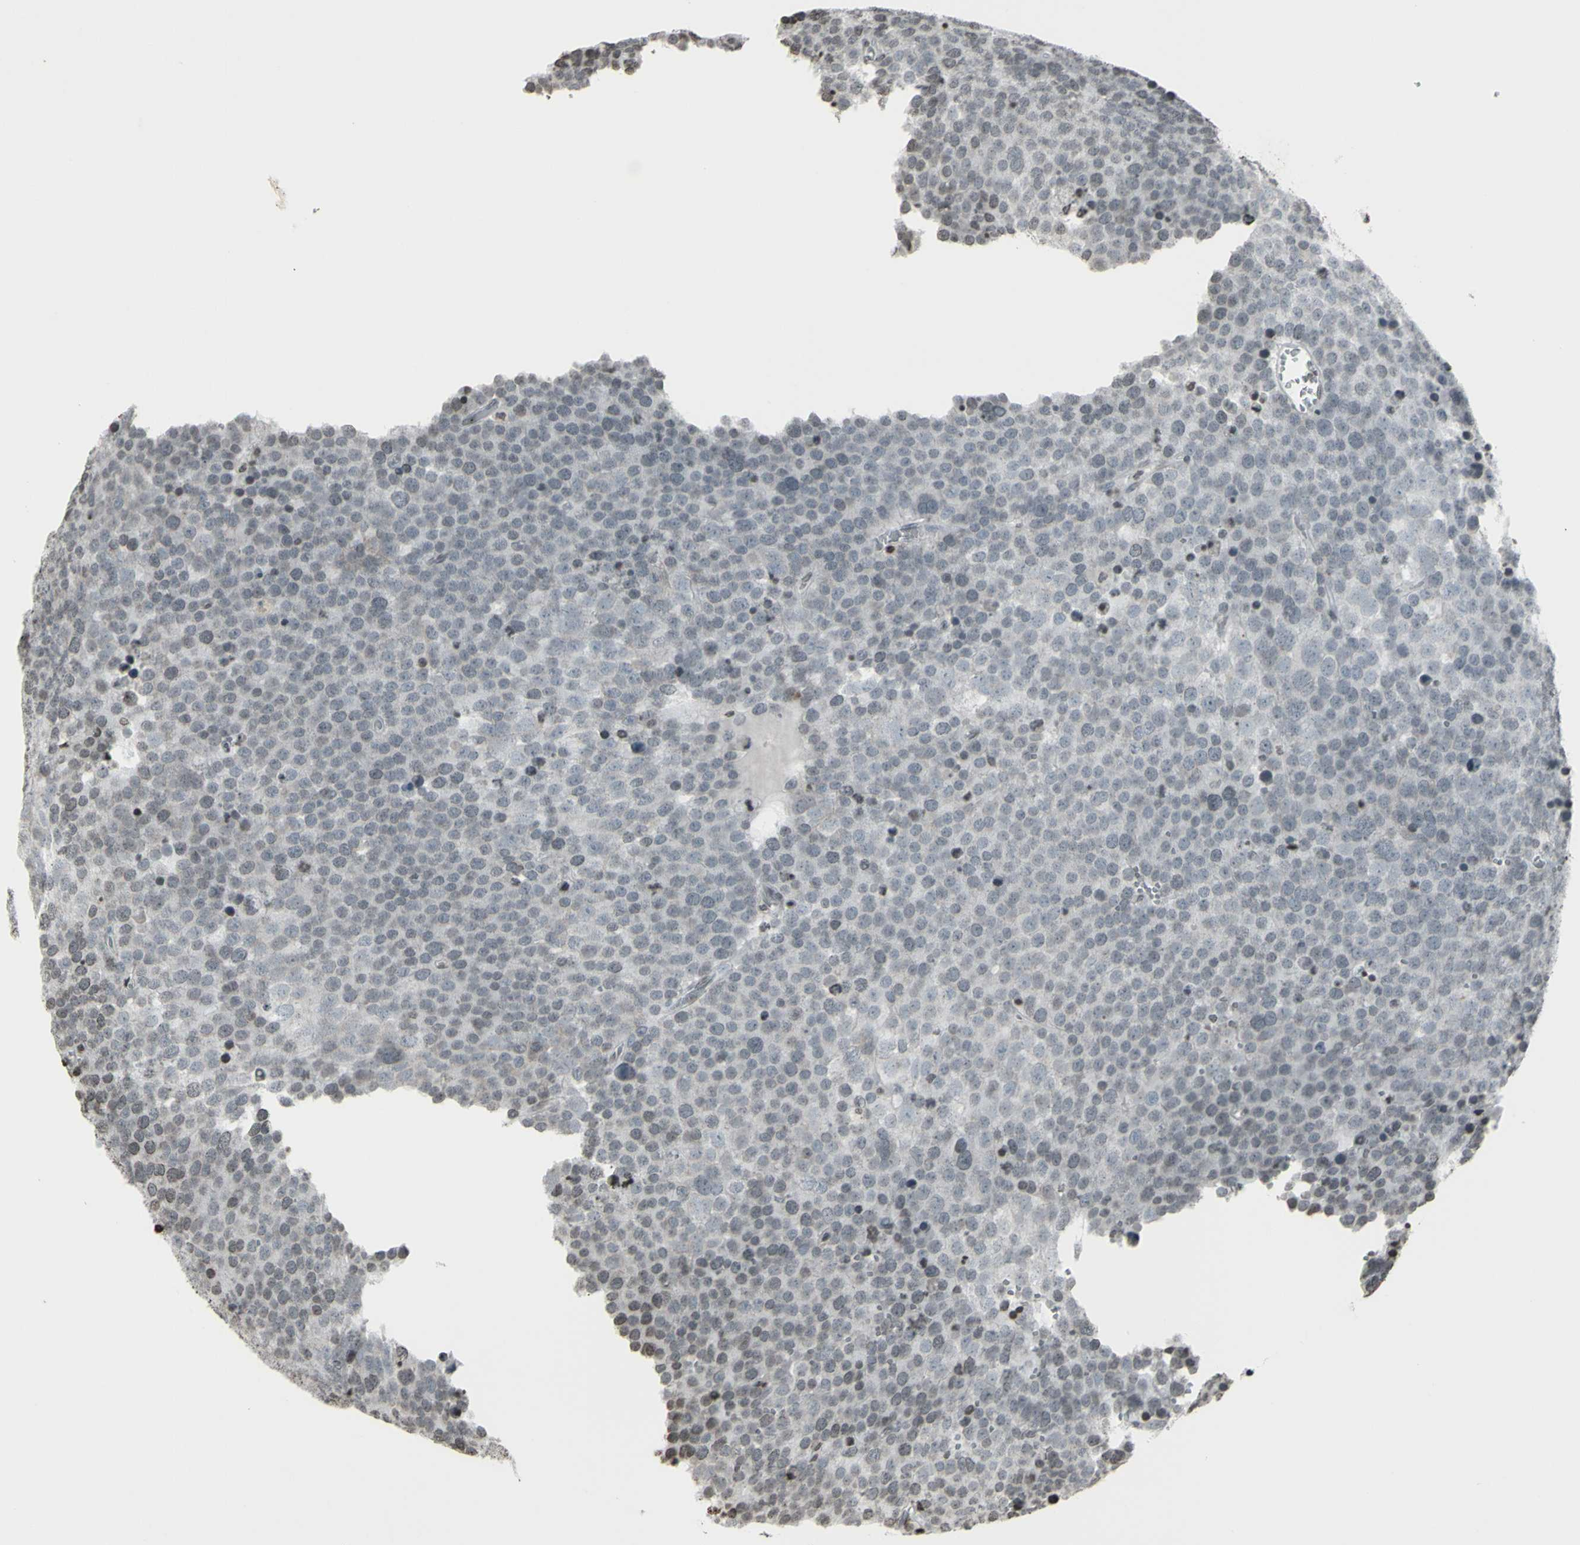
{"staining": {"intensity": "negative", "quantity": "none", "location": "none"}, "tissue": "testis cancer", "cell_type": "Tumor cells", "image_type": "cancer", "snomed": [{"axis": "morphology", "description": "Seminoma, NOS"}, {"axis": "topography", "description": "Testis"}], "caption": "The micrograph exhibits no staining of tumor cells in testis seminoma.", "gene": "CD79B", "patient": {"sex": "male", "age": 71}}